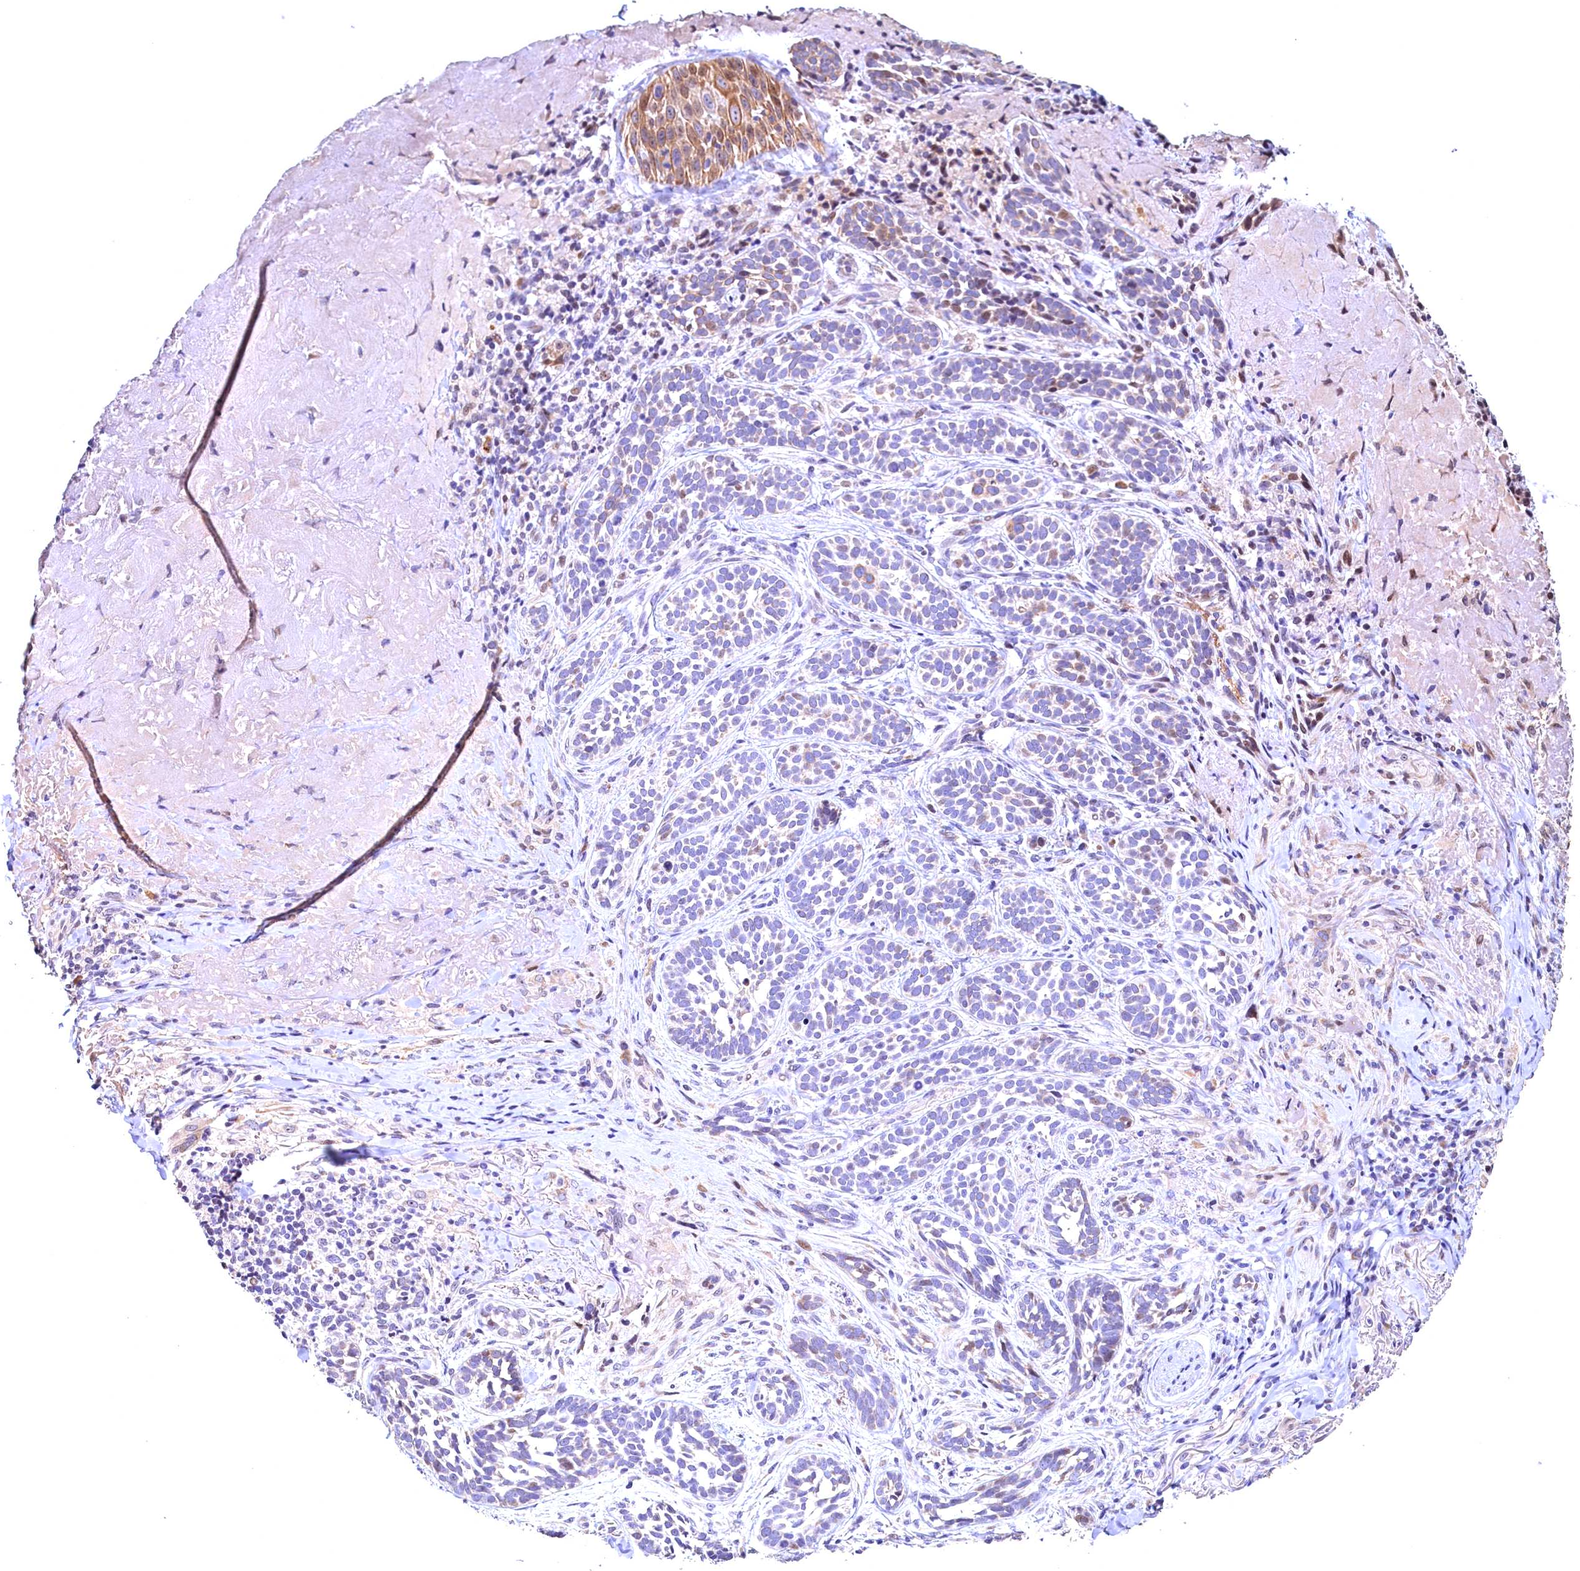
{"staining": {"intensity": "weak", "quantity": "<25%", "location": "cytoplasmic/membranous"}, "tissue": "skin cancer", "cell_type": "Tumor cells", "image_type": "cancer", "snomed": [{"axis": "morphology", "description": "Basal cell carcinoma"}, {"axis": "topography", "description": "Skin"}], "caption": "Skin basal cell carcinoma stained for a protein using immunohistochemistry reveals no expression tumor cells.", "gene": "LATS2", "patient": {"sex": "male", "age": 71}}